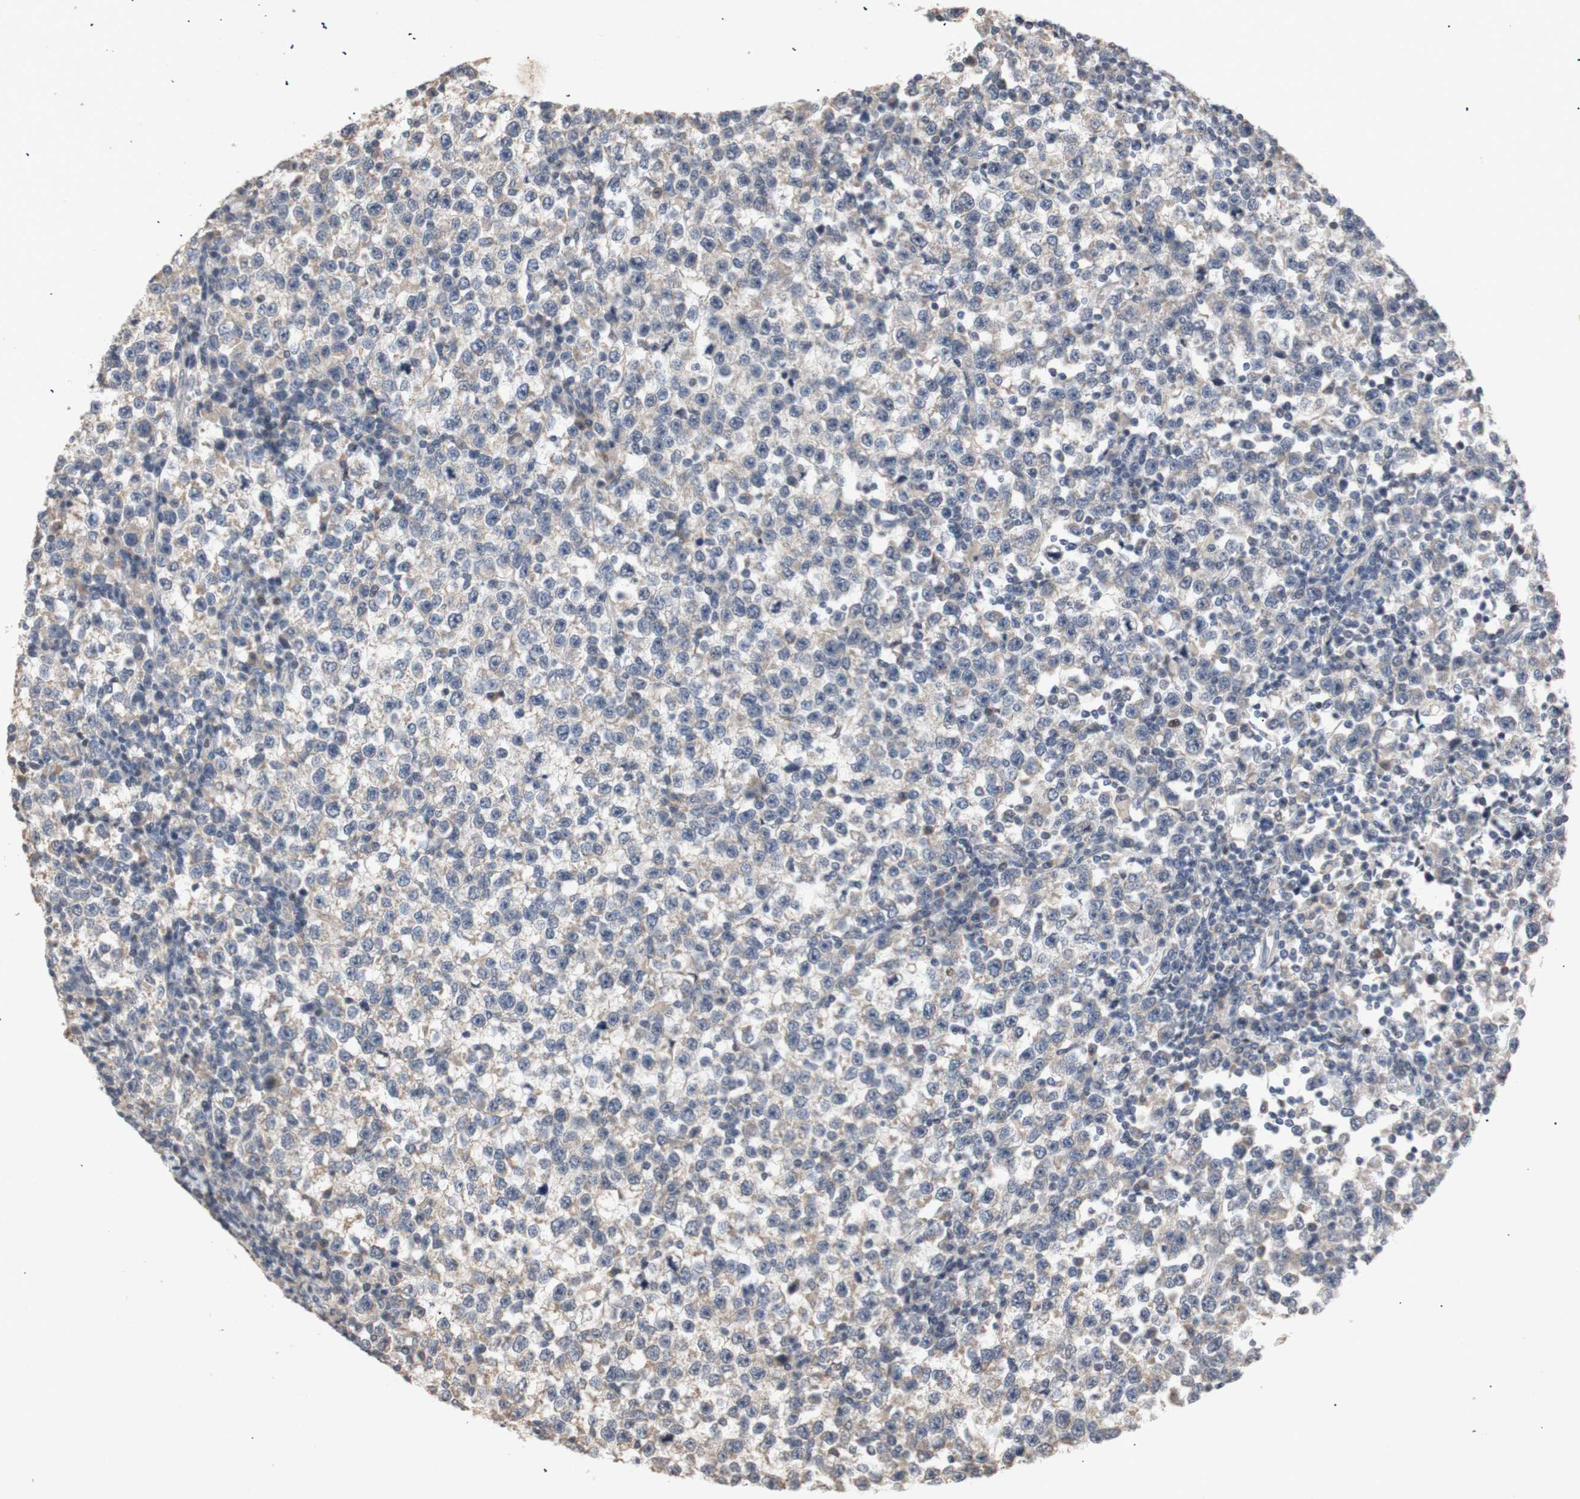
{"staining": {"intensity": "weak", "quantity": "25%-75%", "location": "cytoplasmic/membranous"}, "tissue": "testis cancer", "cell_type": "Tumor cells", "image_type": "cancer", "snomed": [{"axis": "morphology", "description": "Seminoma, NOS"}, {"axis": "topography", "description": "Testis"}], "caption": "Human testis cancer (seminoma) stained for a protein (brown) reveals weak cytoplasmic/membranous positive expression in approximately 25%-75% of tumor cells.", "gene": "FOSB", "patient": {"sex": "male", "age": 43}}